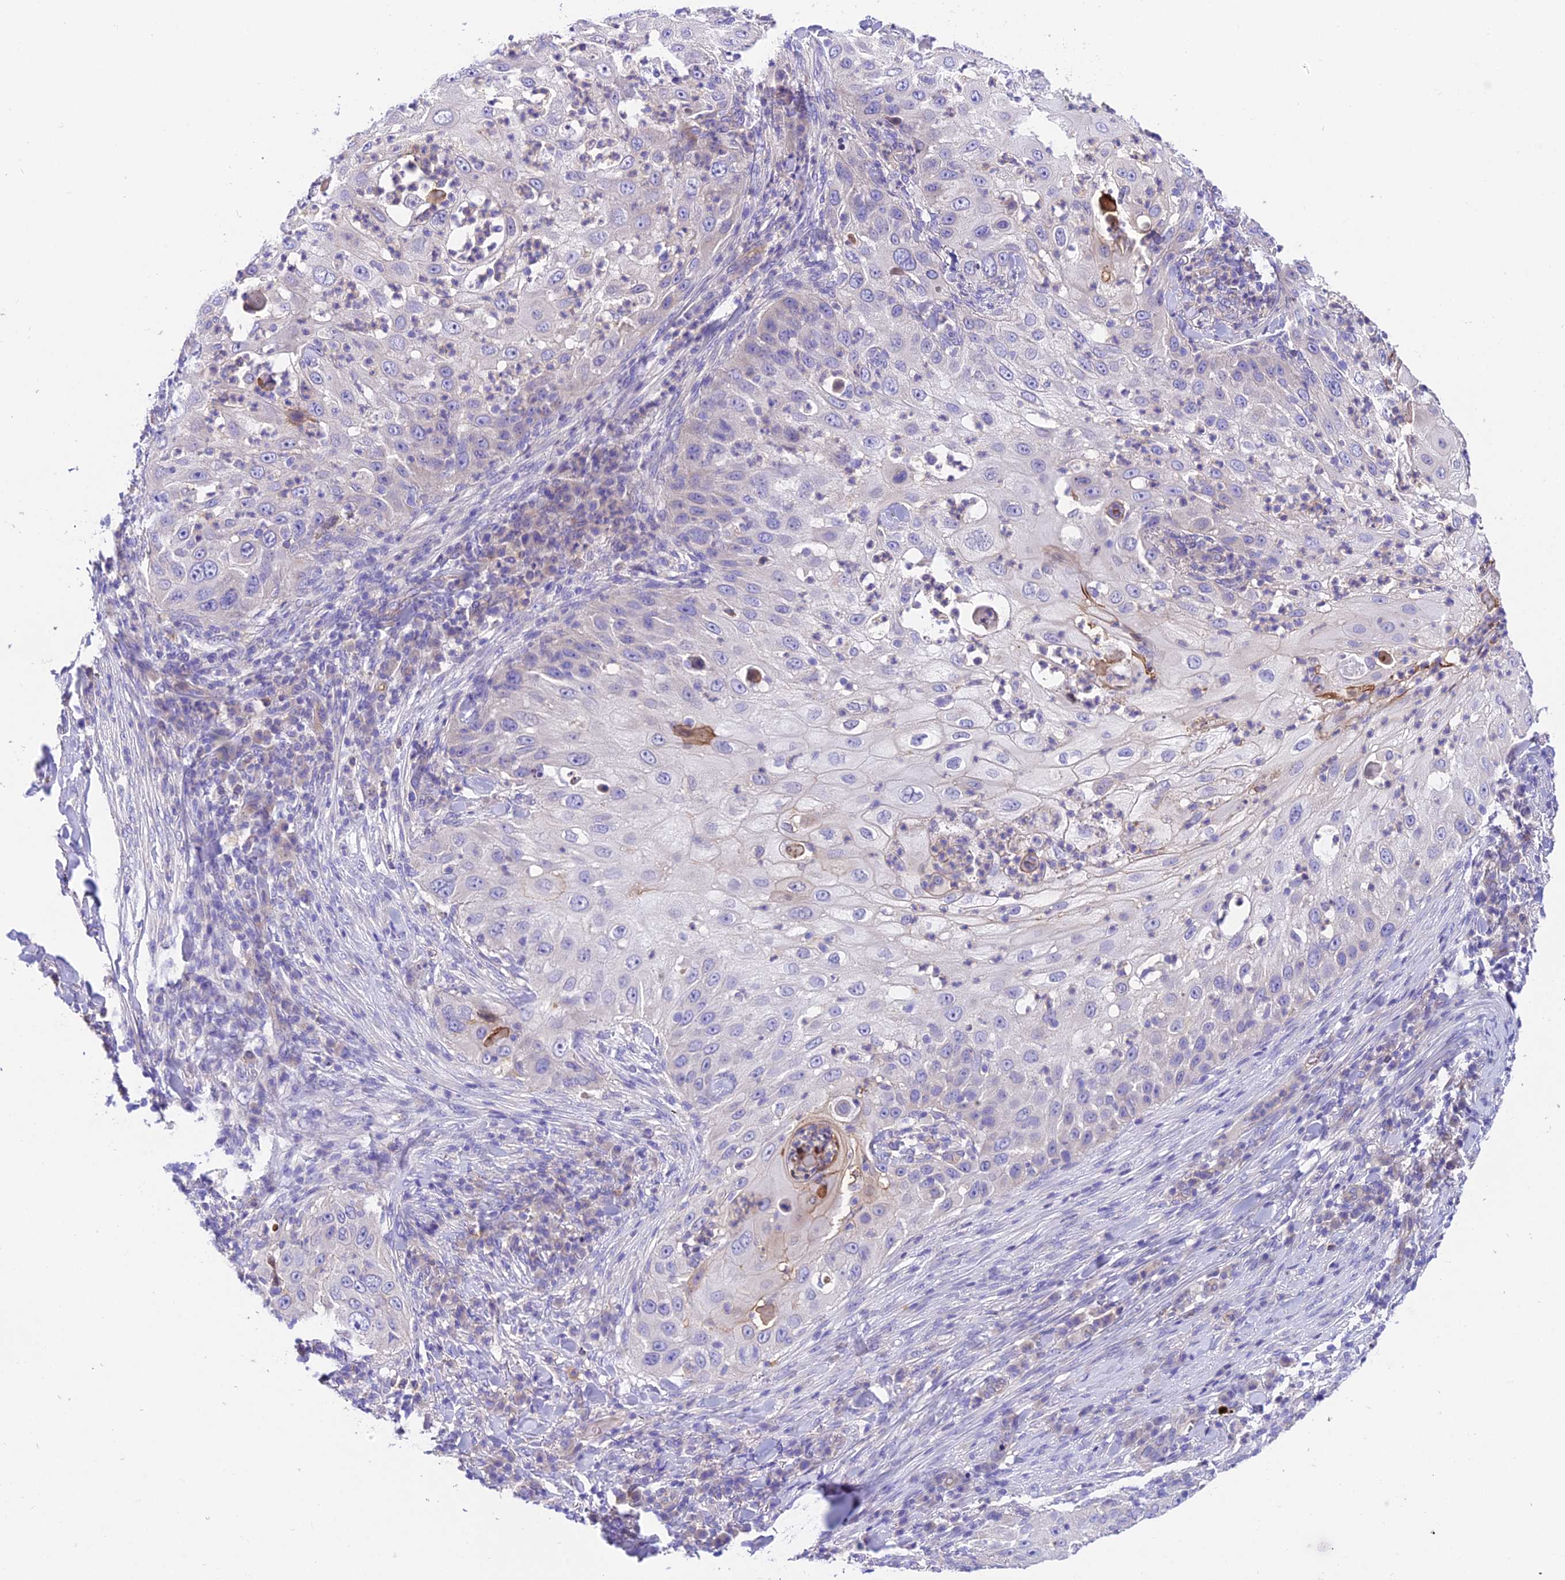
{"staining": {"intensity": "negative", "quantity": "none", "location": "none"}, "tissue": "skin cancer", "cell_type": "Tumor cells", "image_type": "cancer", "snomed": [{"axis": "morphology", "description": "Squamous cell carcinoma, NOS"}, {"axis": "topography", "description": "Skin"}], "caption": "This micrograph is of squamous cell carcinoma (skin) stained with IHC to label a protein in brown with the nuclei are counter-stained blue. There is no positivity in tumor cells.", "gene": "TRIM43B", "patient": {"sex": "female", "age": 44}}